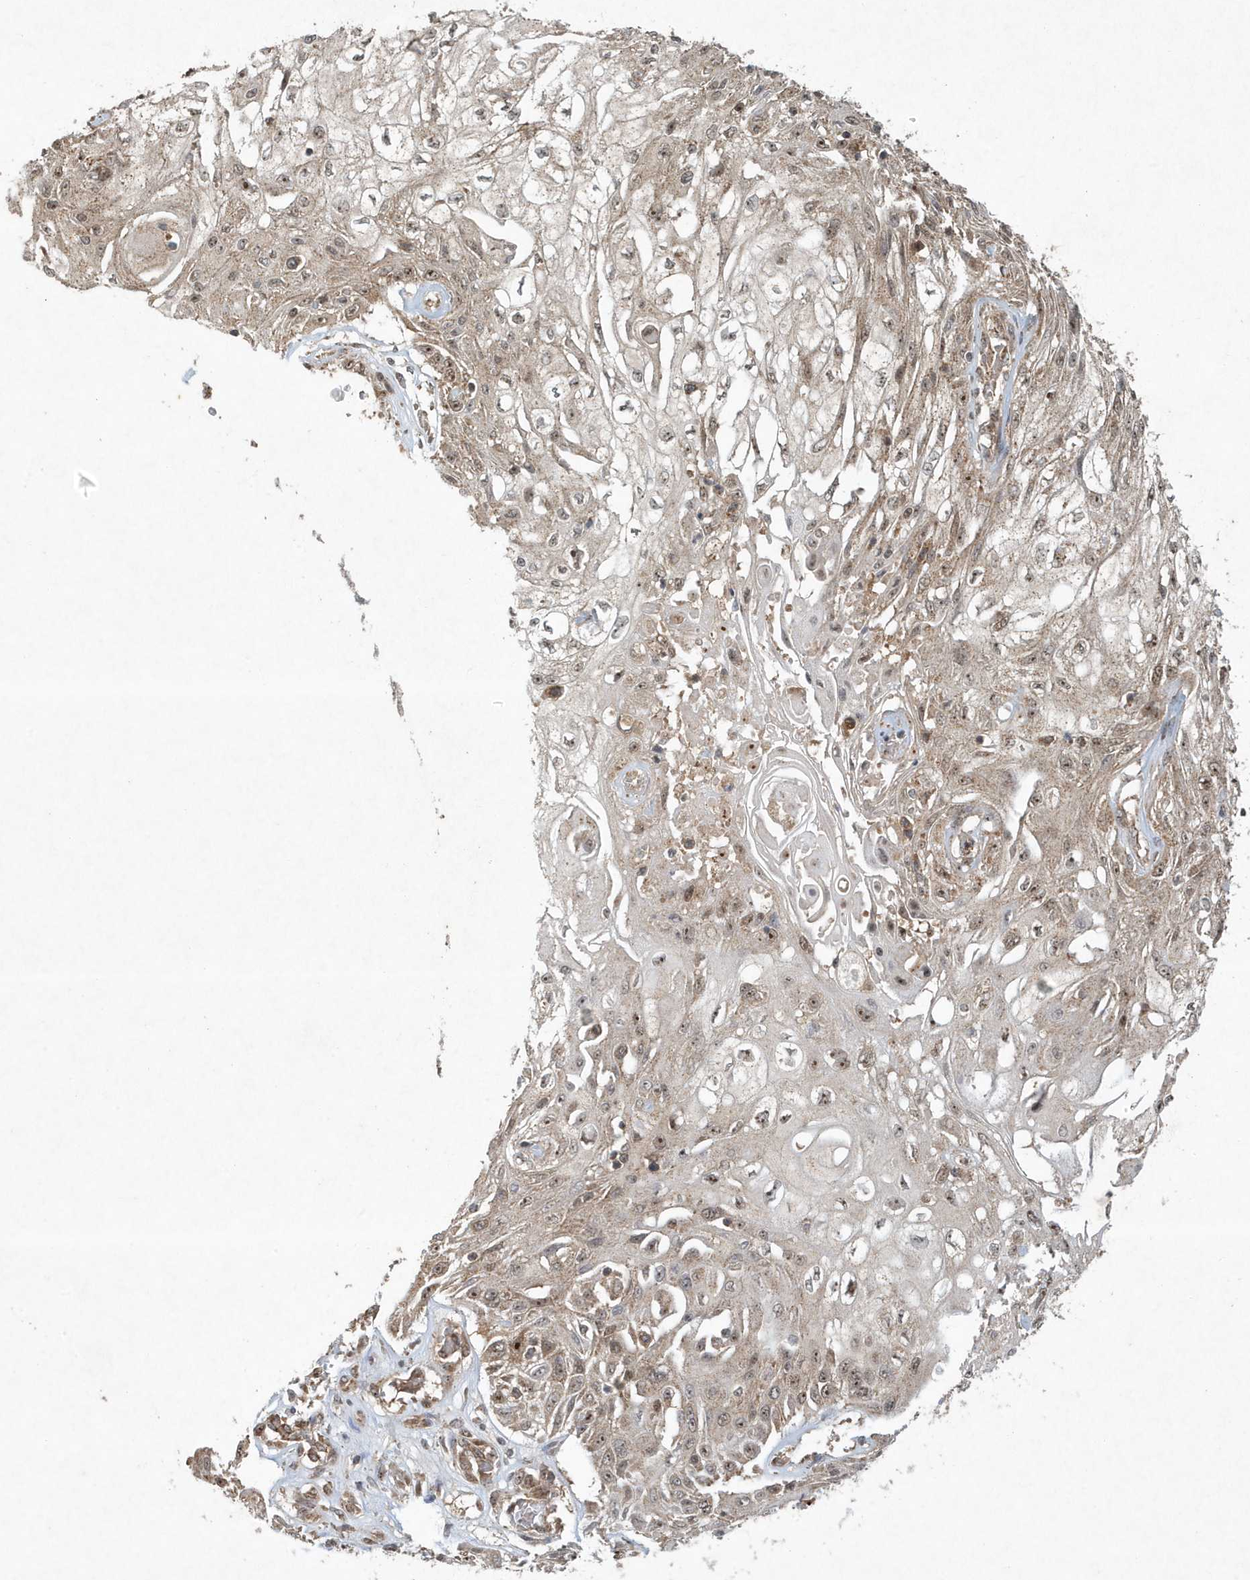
{"staining": {"intensity": "strong", "quantity": "25%-75%", "location": "nuclear"}, "tissue": "skin cancer", "cell_type": "Tumor cells", "image_type": "cancer", "snomed": [{"axis": "morphology", "description": "Squamous cell carcinoma, NOS"}, {"axis": "topography", "description": "Skin"}], "caption": "About 25%-75% of tumor cells in human skin squamous cell carcinoma demonstrate strong nuclear protein staining as visualized by brown immunohistochemical staining.", "gene": "ABCB9", "patient": {"sex": "male", "age": 75}}